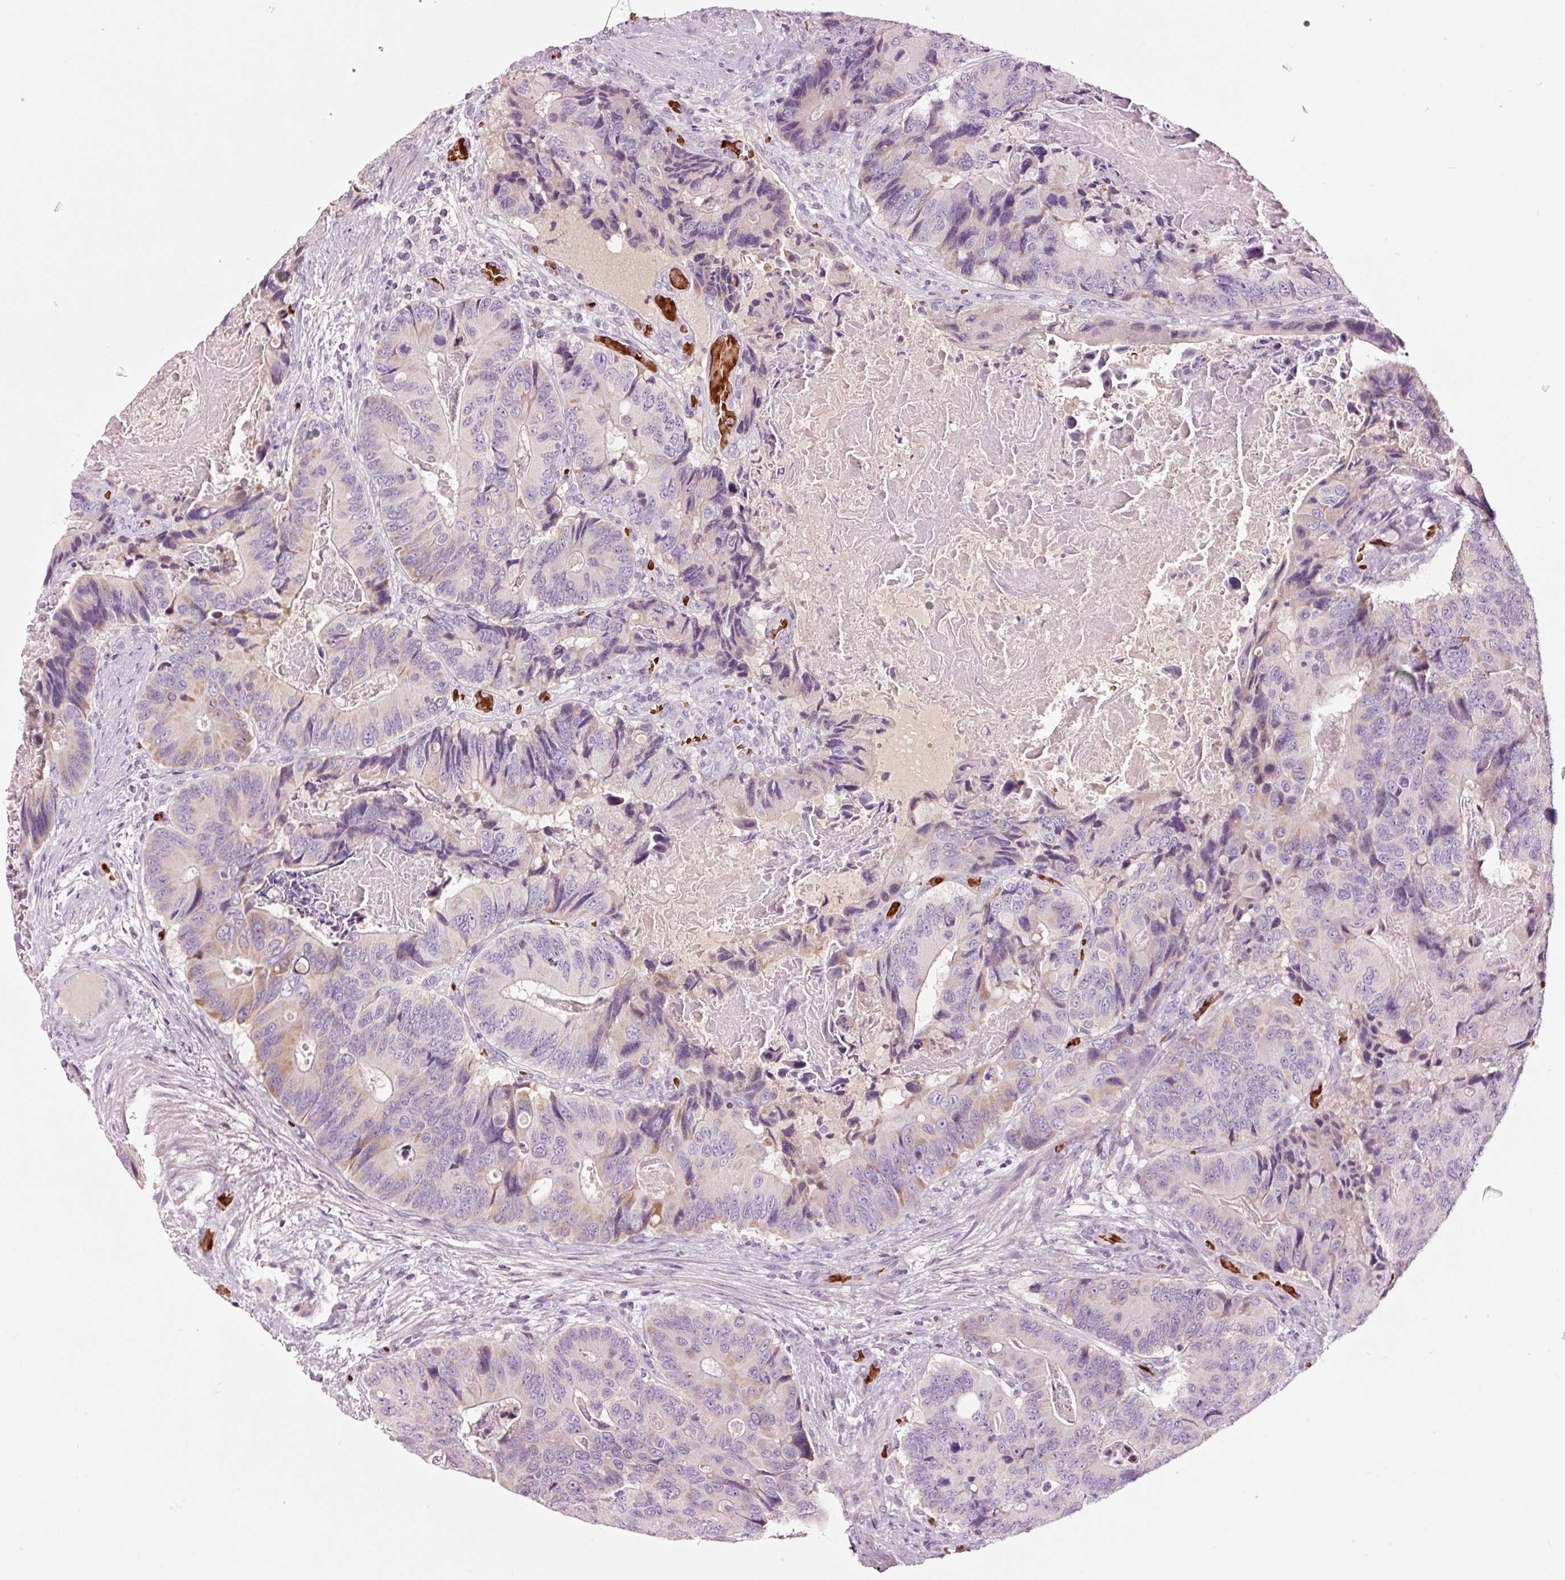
{"staining": {"intensity": "moderate", "quantity": "<25%", "location": "cytoplasmic/membranous"}, "tissue": "colorectal cancer", "cell_type": "Tumor cells", "image_type": "cancer", "snomed": [{"axis": "morphology", "description": "Adenocarcinoma, NOS"}, {"axis": "topography", "description": "Colon"}], "caption": "Adenocarcinoma (colorectal) was stained to show a protein in brown. There is low levels of moderate cytoplasmic/membranous positivity in about <25% of tumor cells.", "gene": "LDHAL6B", "patient": {"sex": "male", "age": 84}}